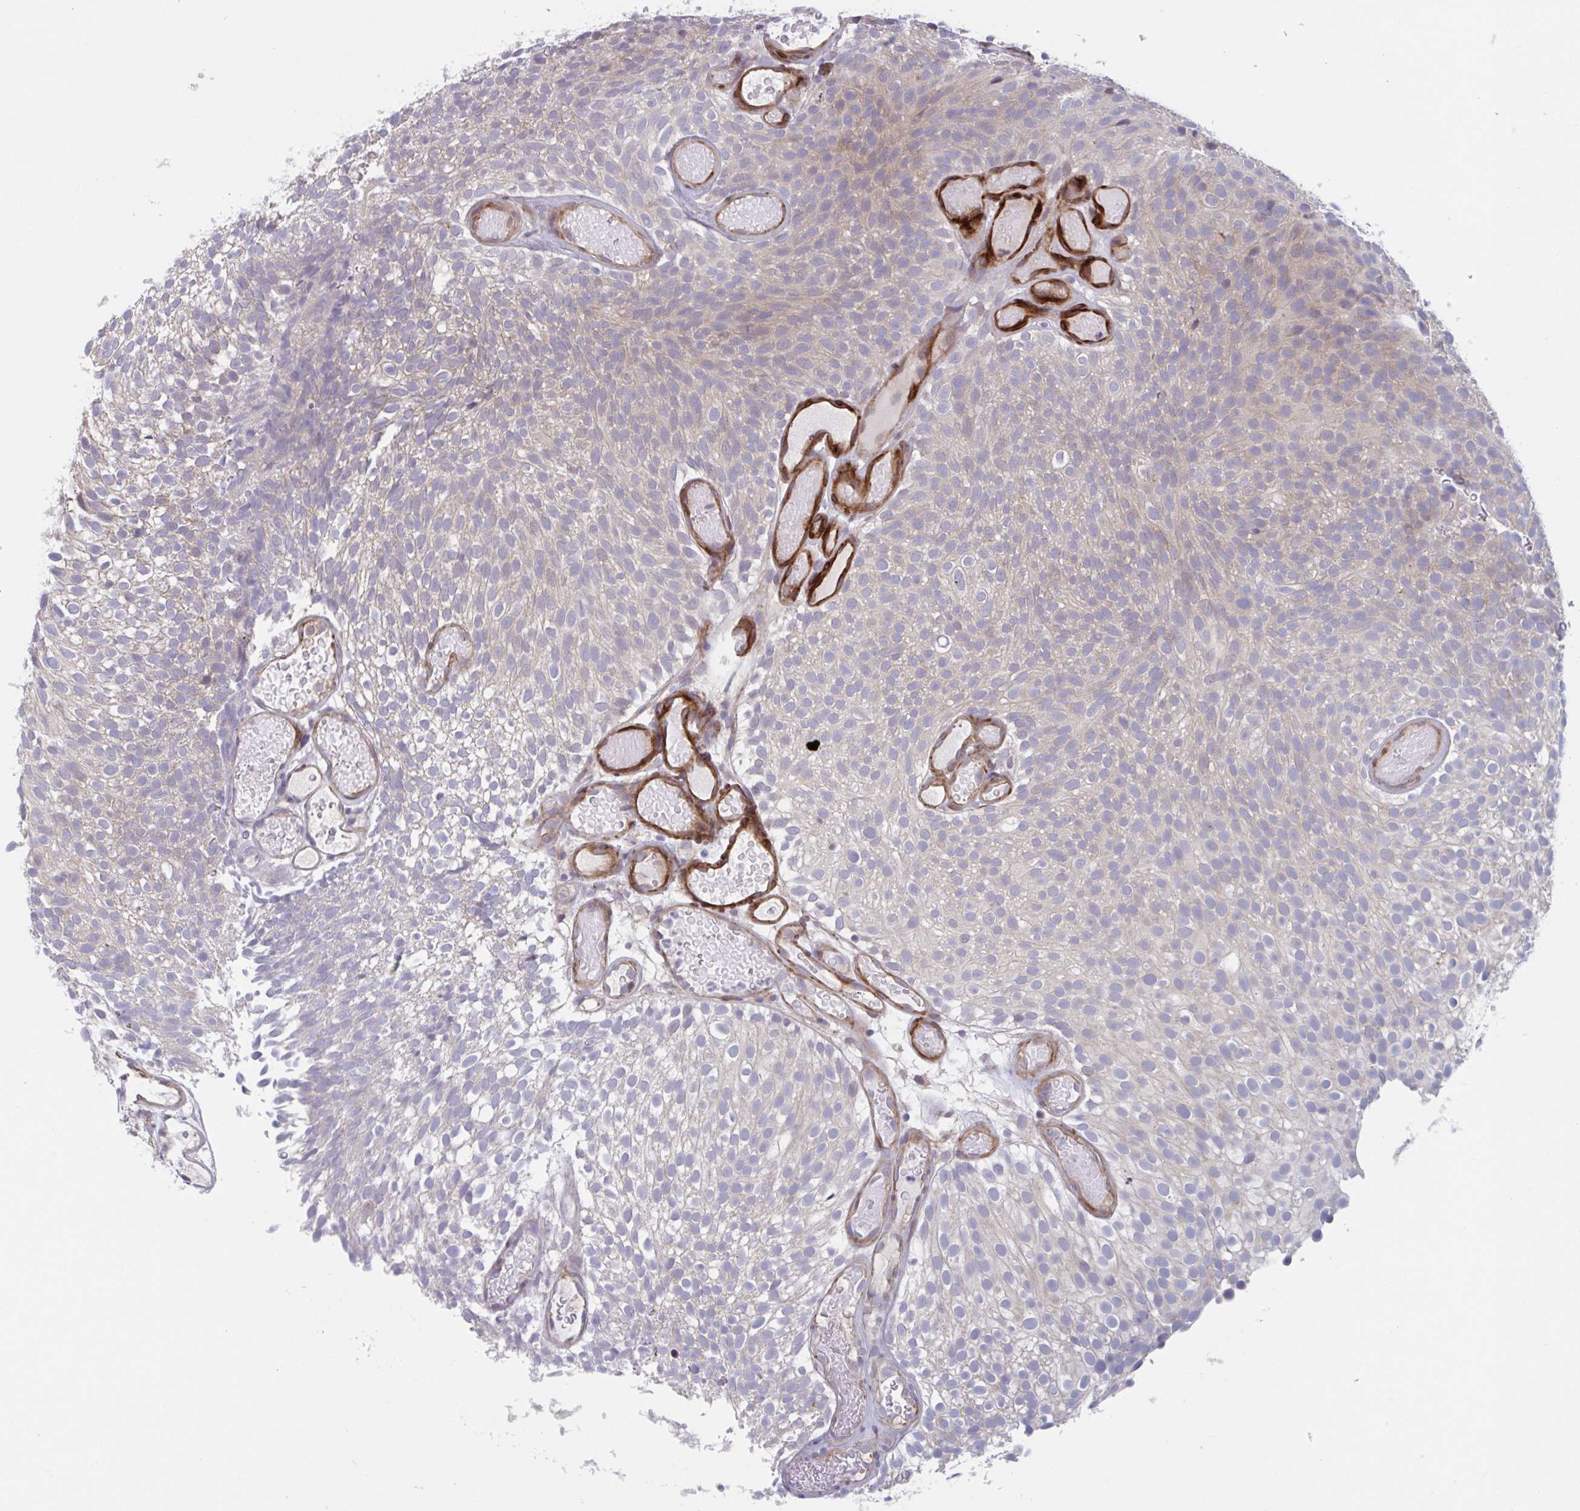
{"staining": {"intensity": "moderate", "quantity": "25%-75%", "location": "cytoplasmic/membranous"}, "tissue": "urothelial cancer", "cell_type": "Tumor cells", "image_type": "cancer", "snomed": [{"axis": "morphology", "description": "Urothelial carcinoma, Low grade"}, {"axis": "topography", "description": "Urinary bladder"}], "caption": "Protein analysis of low-grade urothelial carcinoma tissue demonstrates moderate cytoplasmic/membranous positivity in approximately 25%-75% of tumor cells.", "gene": "TNFSF10", "patient": {"sex": "male", "age": 78}}